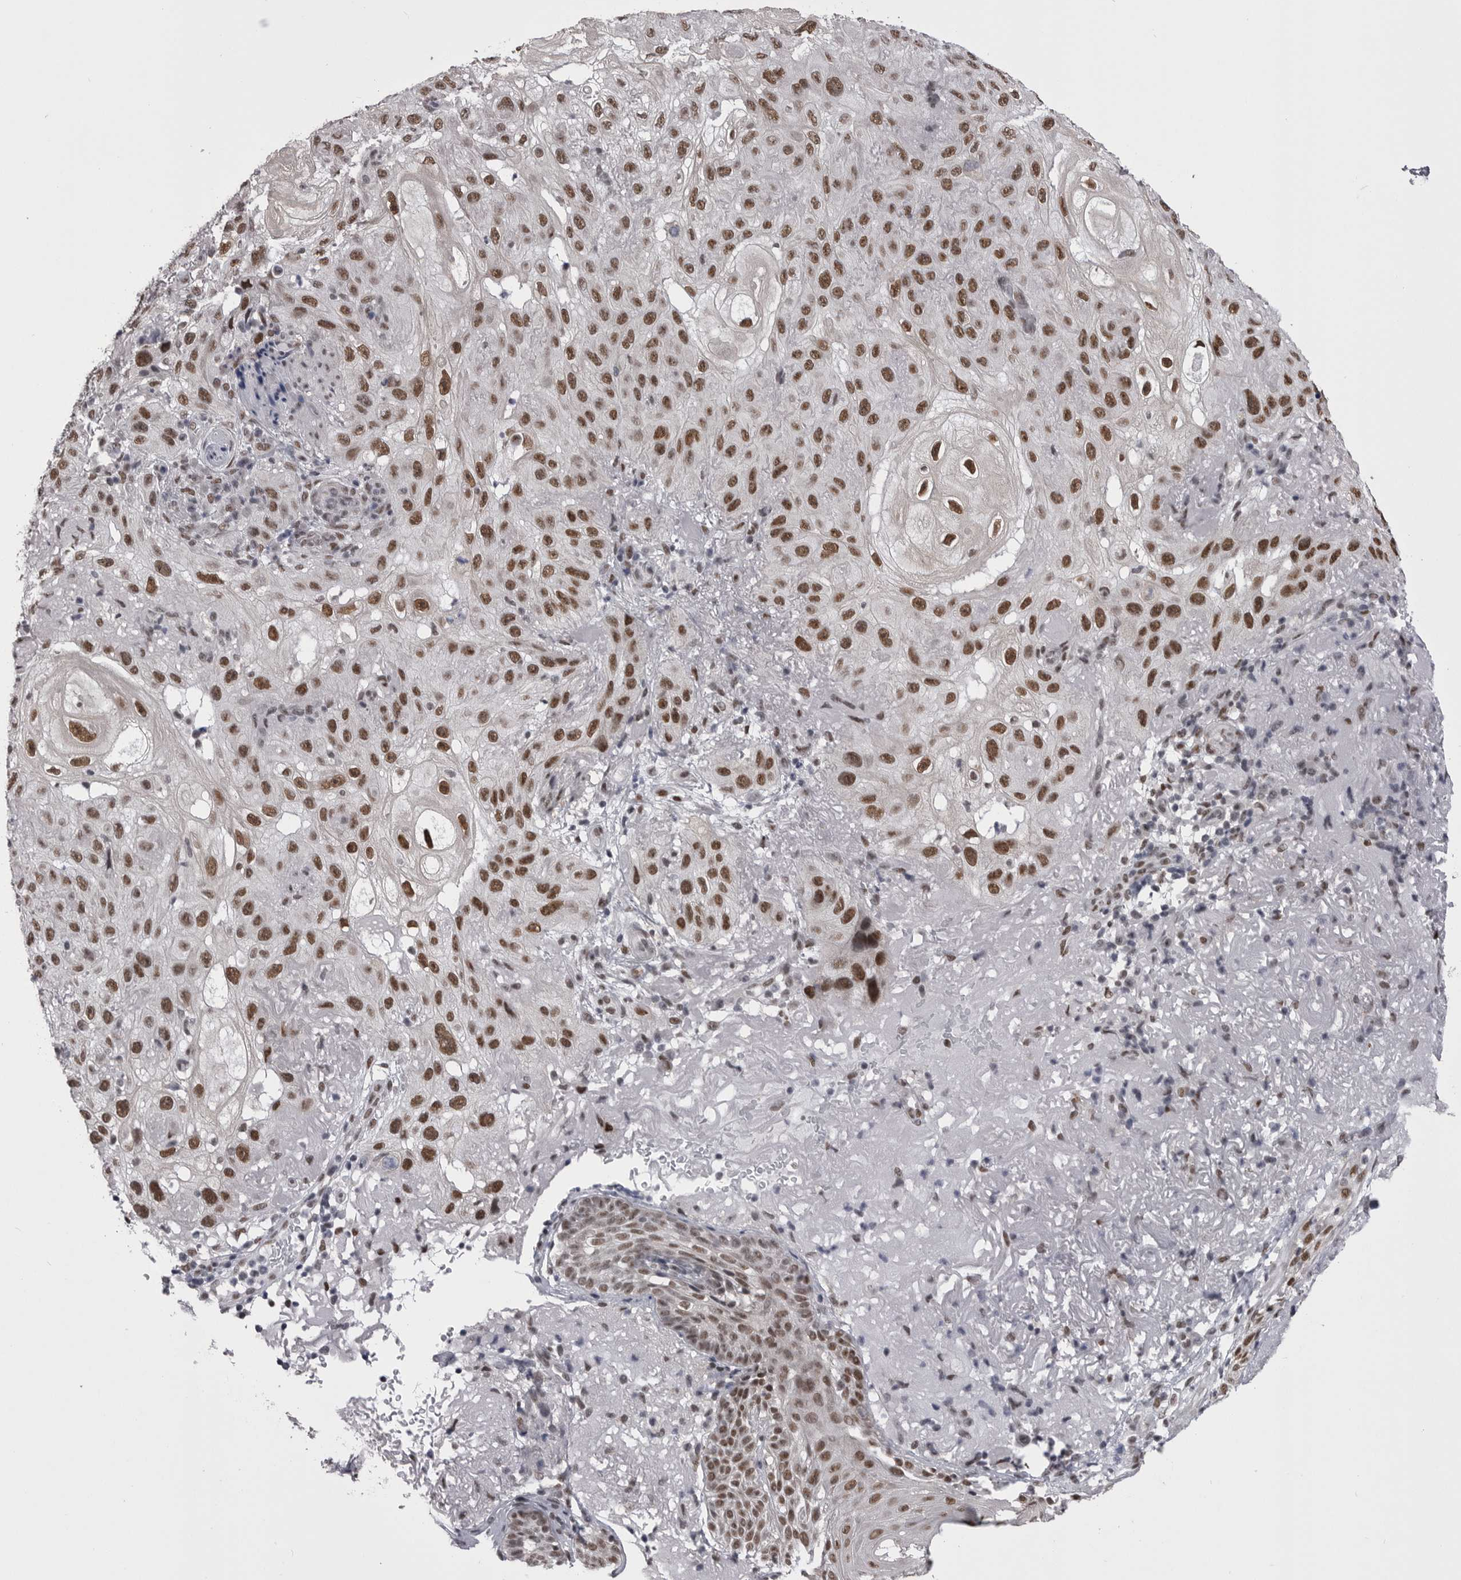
{"staining": {"intensity": "strong", "quantity": ">75%", "location": "nuclear"}, "tissue": "skin cancer", "cell_type": "Tumor cells", "image_type": "cancer", "snomed": [{"axis": "morphology", "description": "Normal tissue, NOS"}, {"axis": "morphology", "description": "Squamous cell carcinoma, NOS"}, {"axis": "topography", "description": "Skin"}], "caption": "Human skin squamous cell carcinoma stained with a protein marker demonstrates strong staining in tumor cells.", "gene": "MEPCE", "patient": {"sex": "female", "age": 96}}